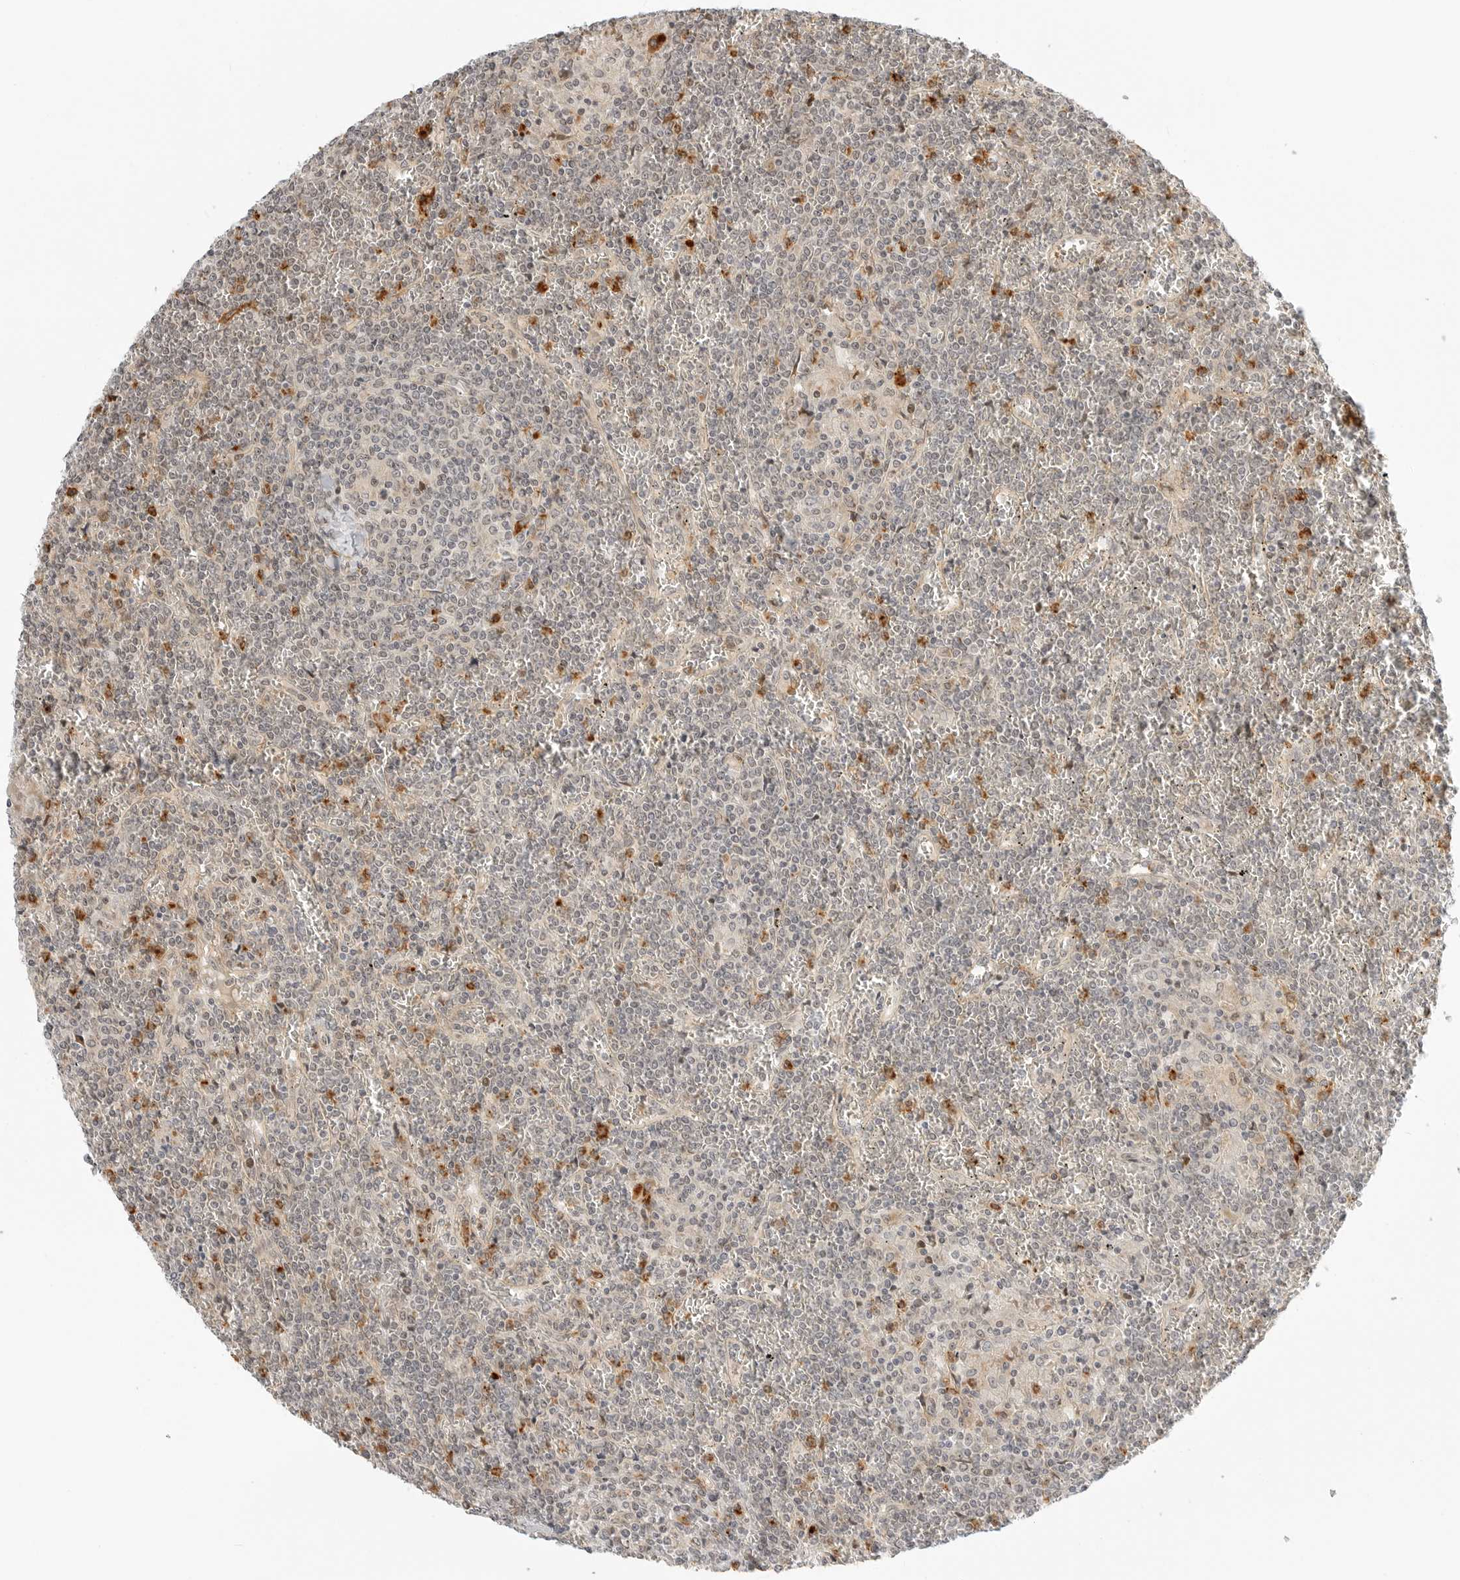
{"staining": {"intensity": "negative", "quantity": "none", "location": "none"}, "tissue": "lymphoma", "cell_type": "Tumor cells", "image_type": "cancer", "snomed": [{"axis": "morphology", "description": "Malignant lymphoma, non-Hodgkin's type, Low grade"}, {"axis": "topography", "description": "Spleen"}], "caption": "IHC photomicrograph of lymphoma stained for a protein (brown), which exhibits no expression in tumor cells.", "gene": "DSCC1", "patient": {"sex": "female", "age": 19}}